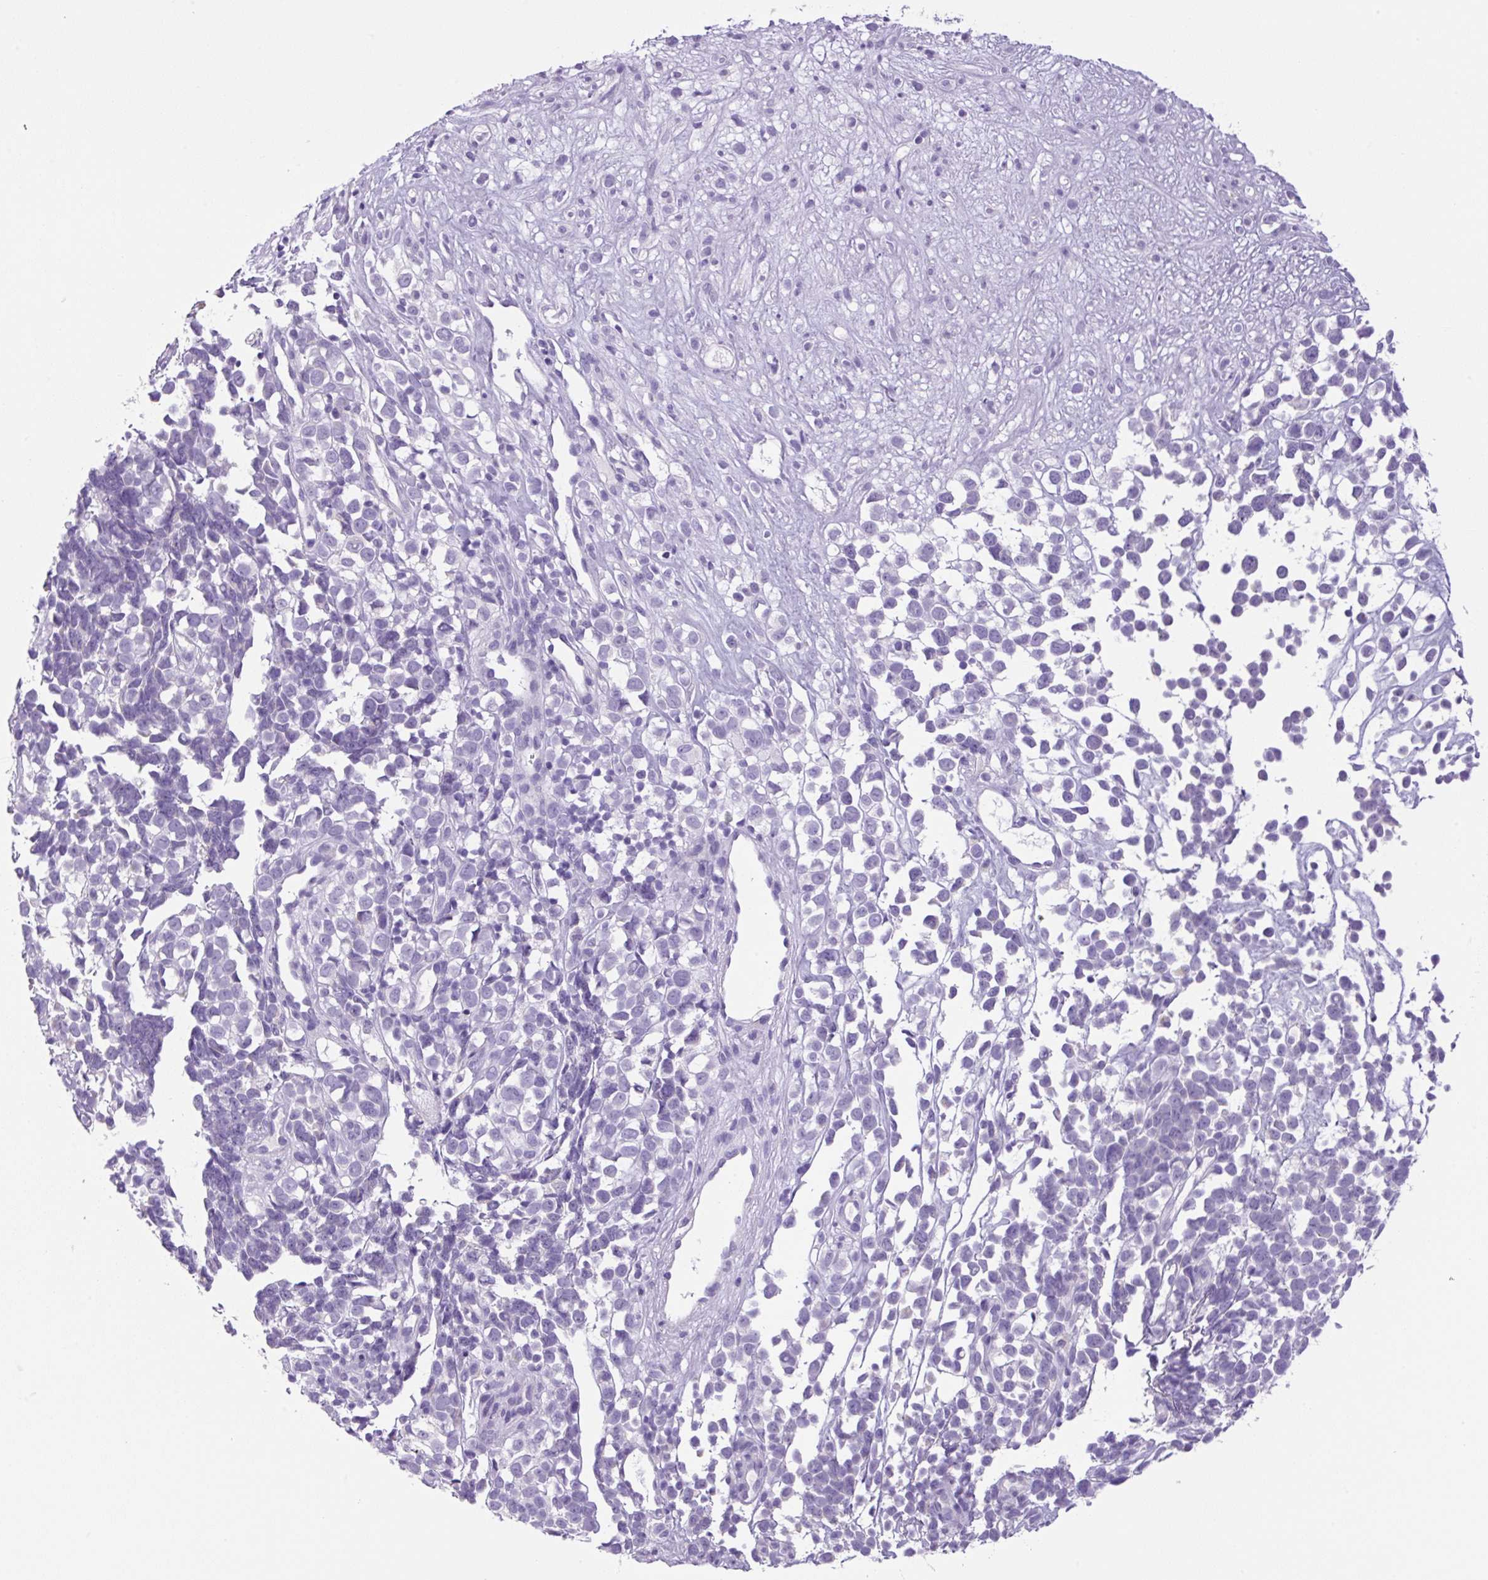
{"staining": {"intensity": "negative", "quantity": "none", "location": "none"}, "tissue": "melanoma", "cell_type": "Tumor cells", "image_type": "cancer", "snomed": [{"axis": "morphology", "description": "Malignant melanoma, NOS"}, {"axis": "topography", "description": "Nose, NOS"}], "caption": "DAB immunohistochemical staining of melanoma shows no significant positivity in tumor cells.", "gene": "CHGA", "patient": {"sex": "female", "age": 48}}